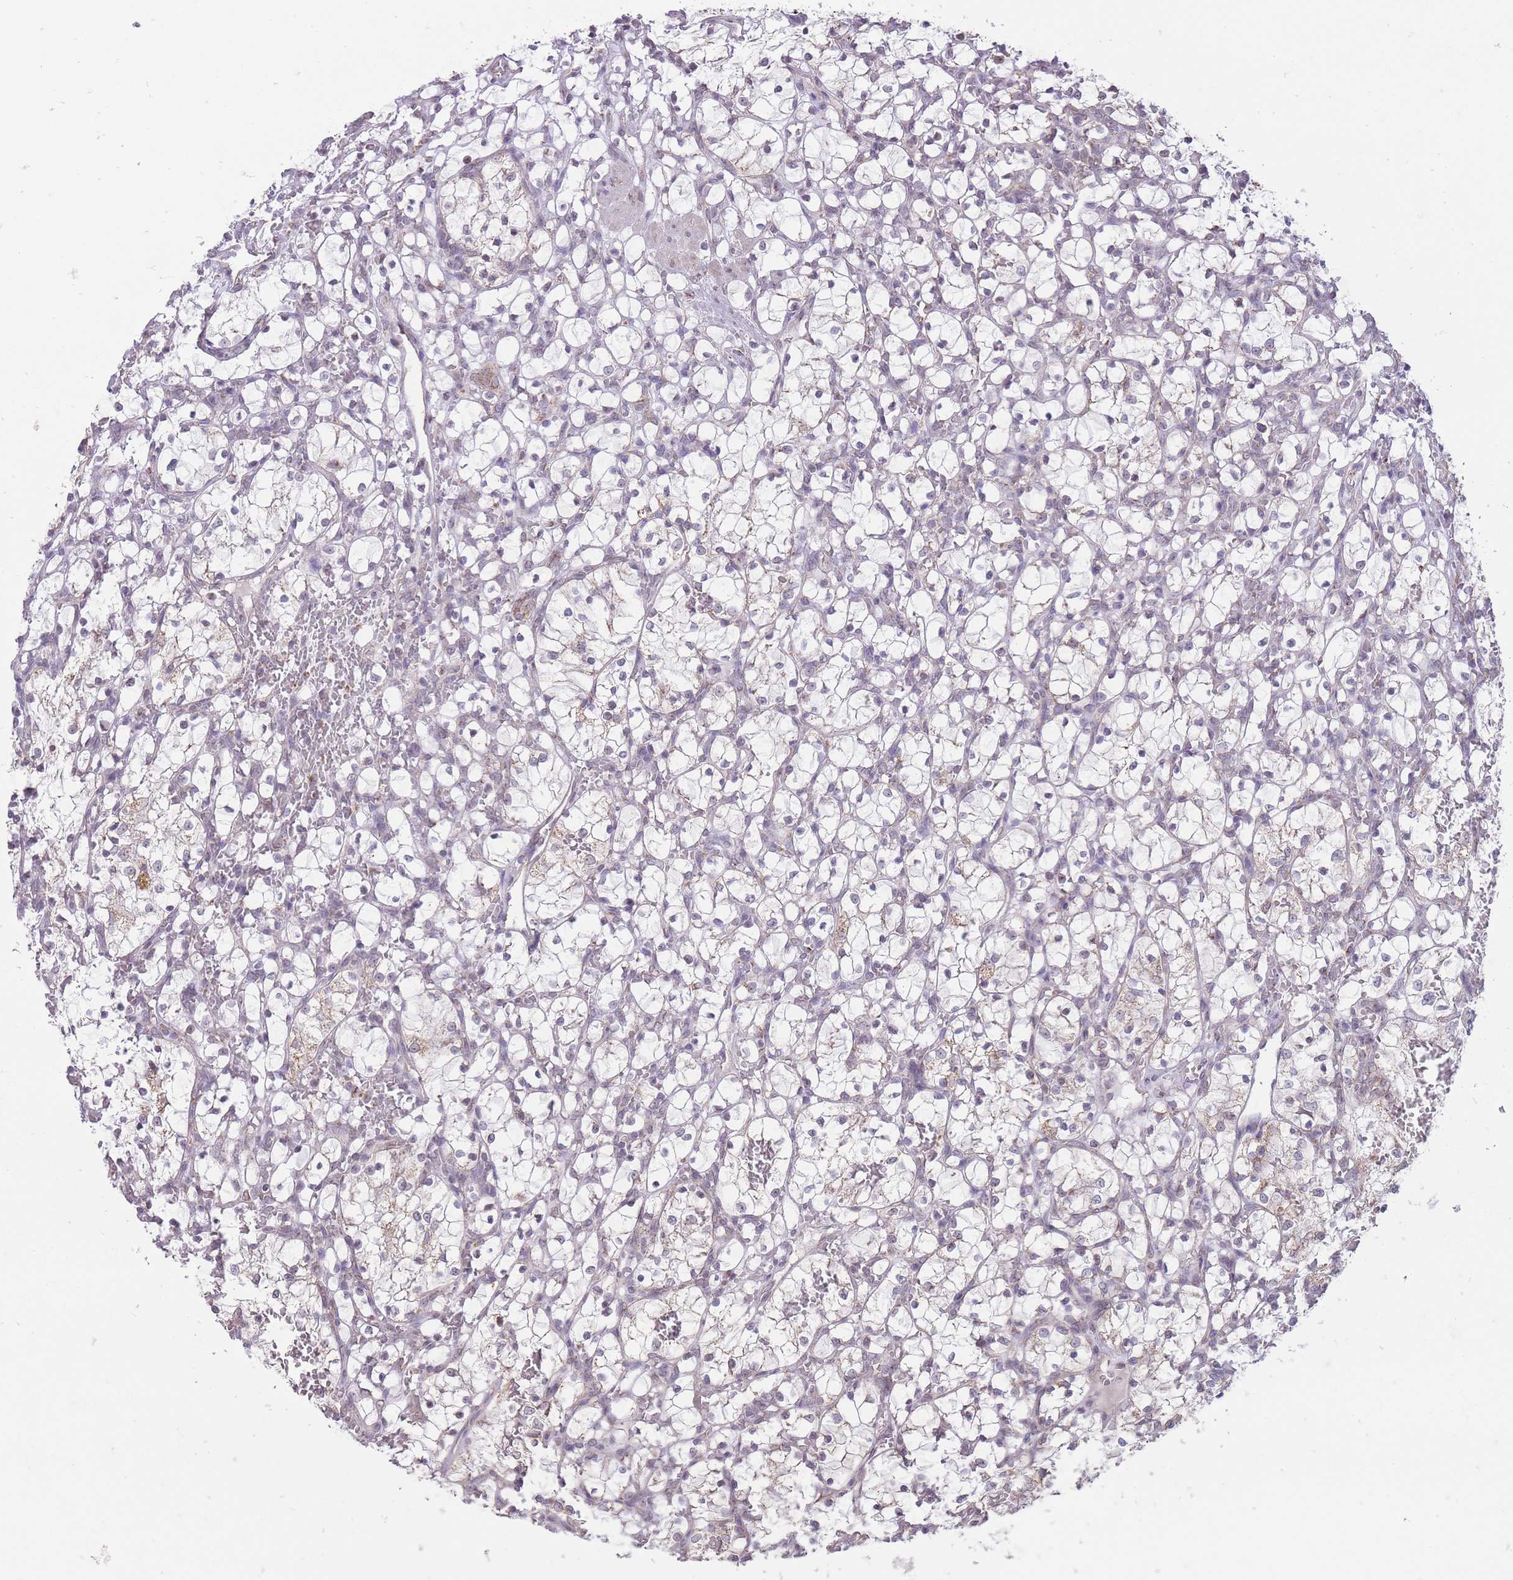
{"staining": {"intensity": "weak", "quantity": "25%-75%", "location": "cytoplasmic/membranous"}, "tissue": "renal cancer", "cell_type": "Tumor cells", "image_type": "cancer", "snomed": [{"axis": "morphology", "description": "Adenocarcinoma, NOS"}, {"axis": "topography", "description": "Kidney"}], "caption": "Brown immunohistochemical staining in renal adenocarcinoma shows weak cytoplasmic/membranous positivity in approximately 25%-75% of tumor cells.", "gene": "NELL1", "patient": {"sex": "female", "age": 69}}